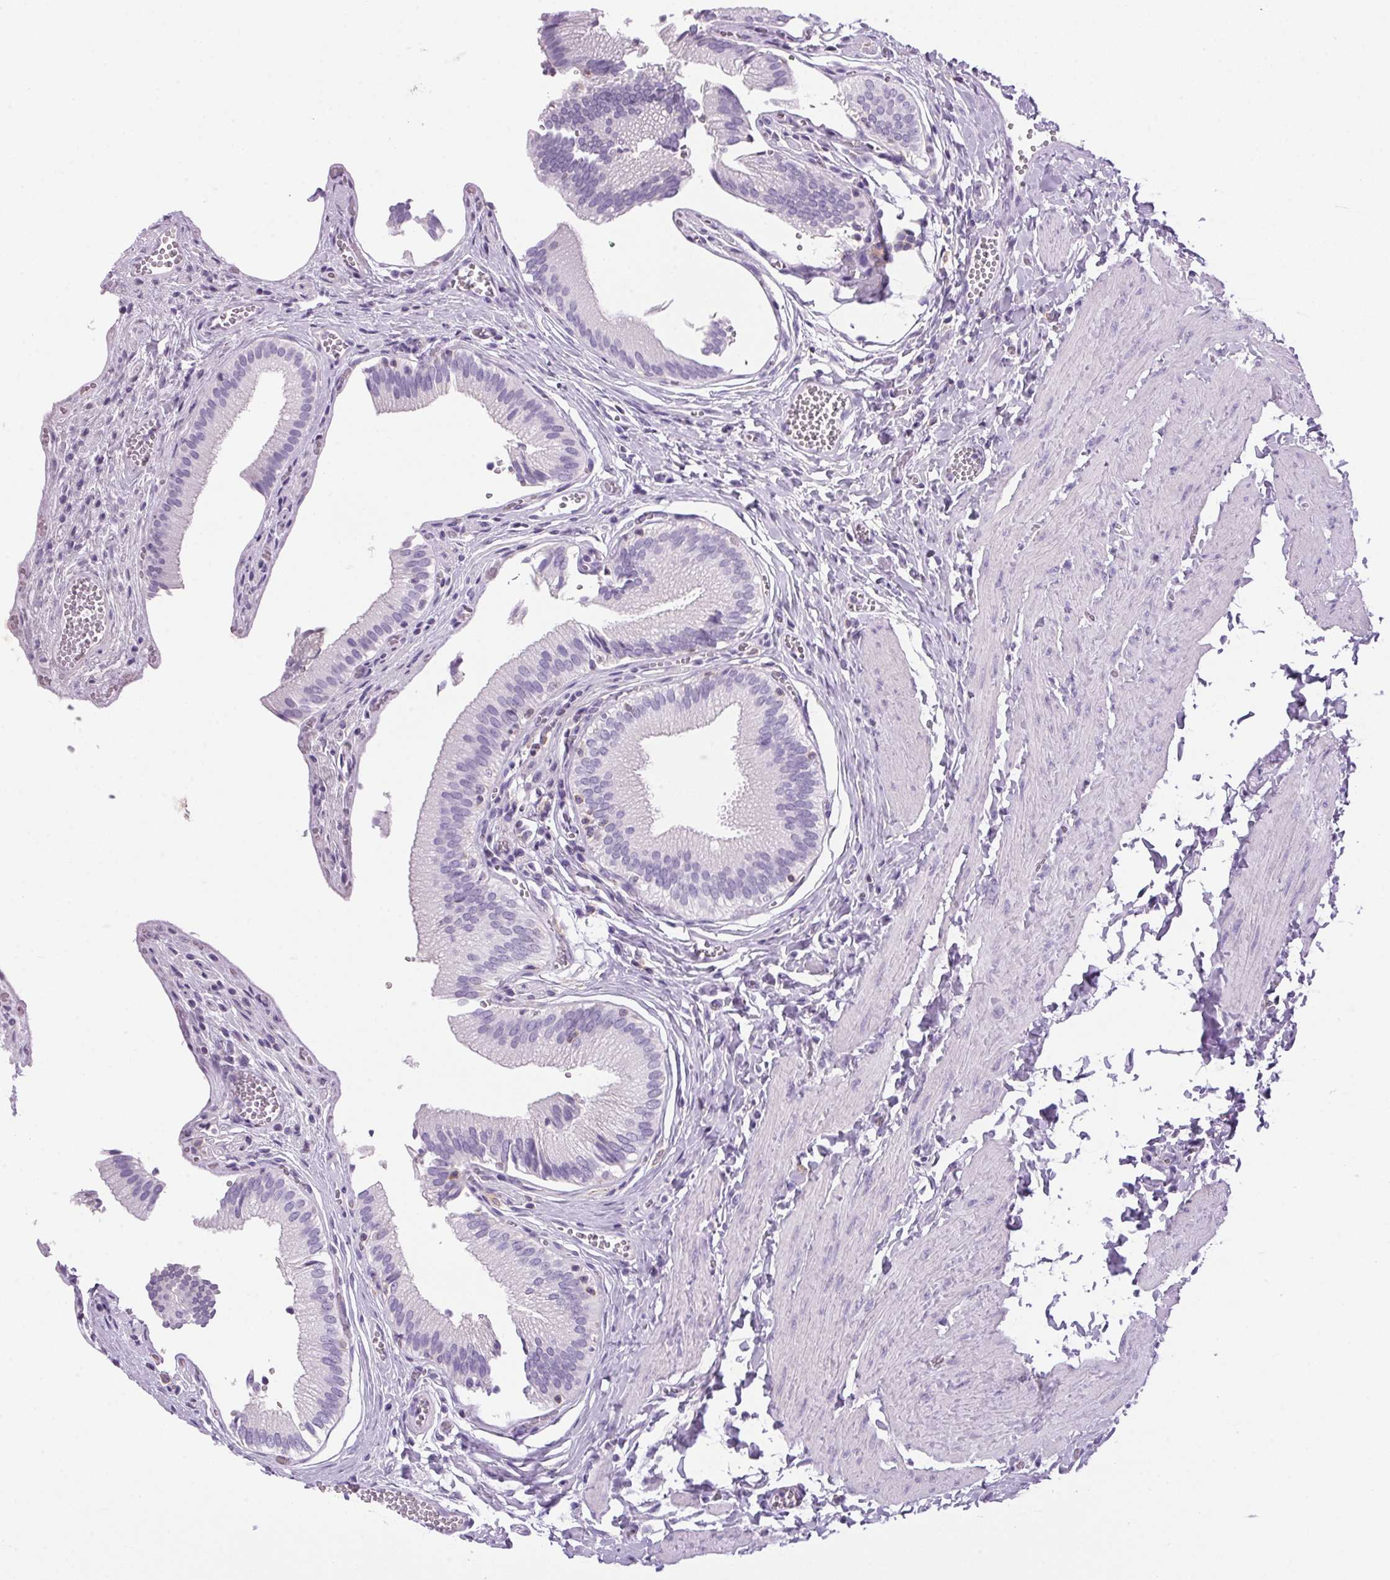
{"staining": {"intensity": "negative", "quantity": "none", "location": "none"}, "tissue": "gallbladder", "cell_type": "Glandular cells", "image_type": "normal", "snomed": [{"axis": "morphology", "description": "Normal tissue, NOS"}, {"axis": "topography", "description": "Gallbladder"}, {"axis": "topography", "description": "Peripheral nerve tissue"}], "caption": "IHC micrograph of benign gallbladder: gallbladder stained with DAB displays no significant protein staining in glandular cells.", "gene": "S100A2", "patient": {"sex": "male", "age": 17}}